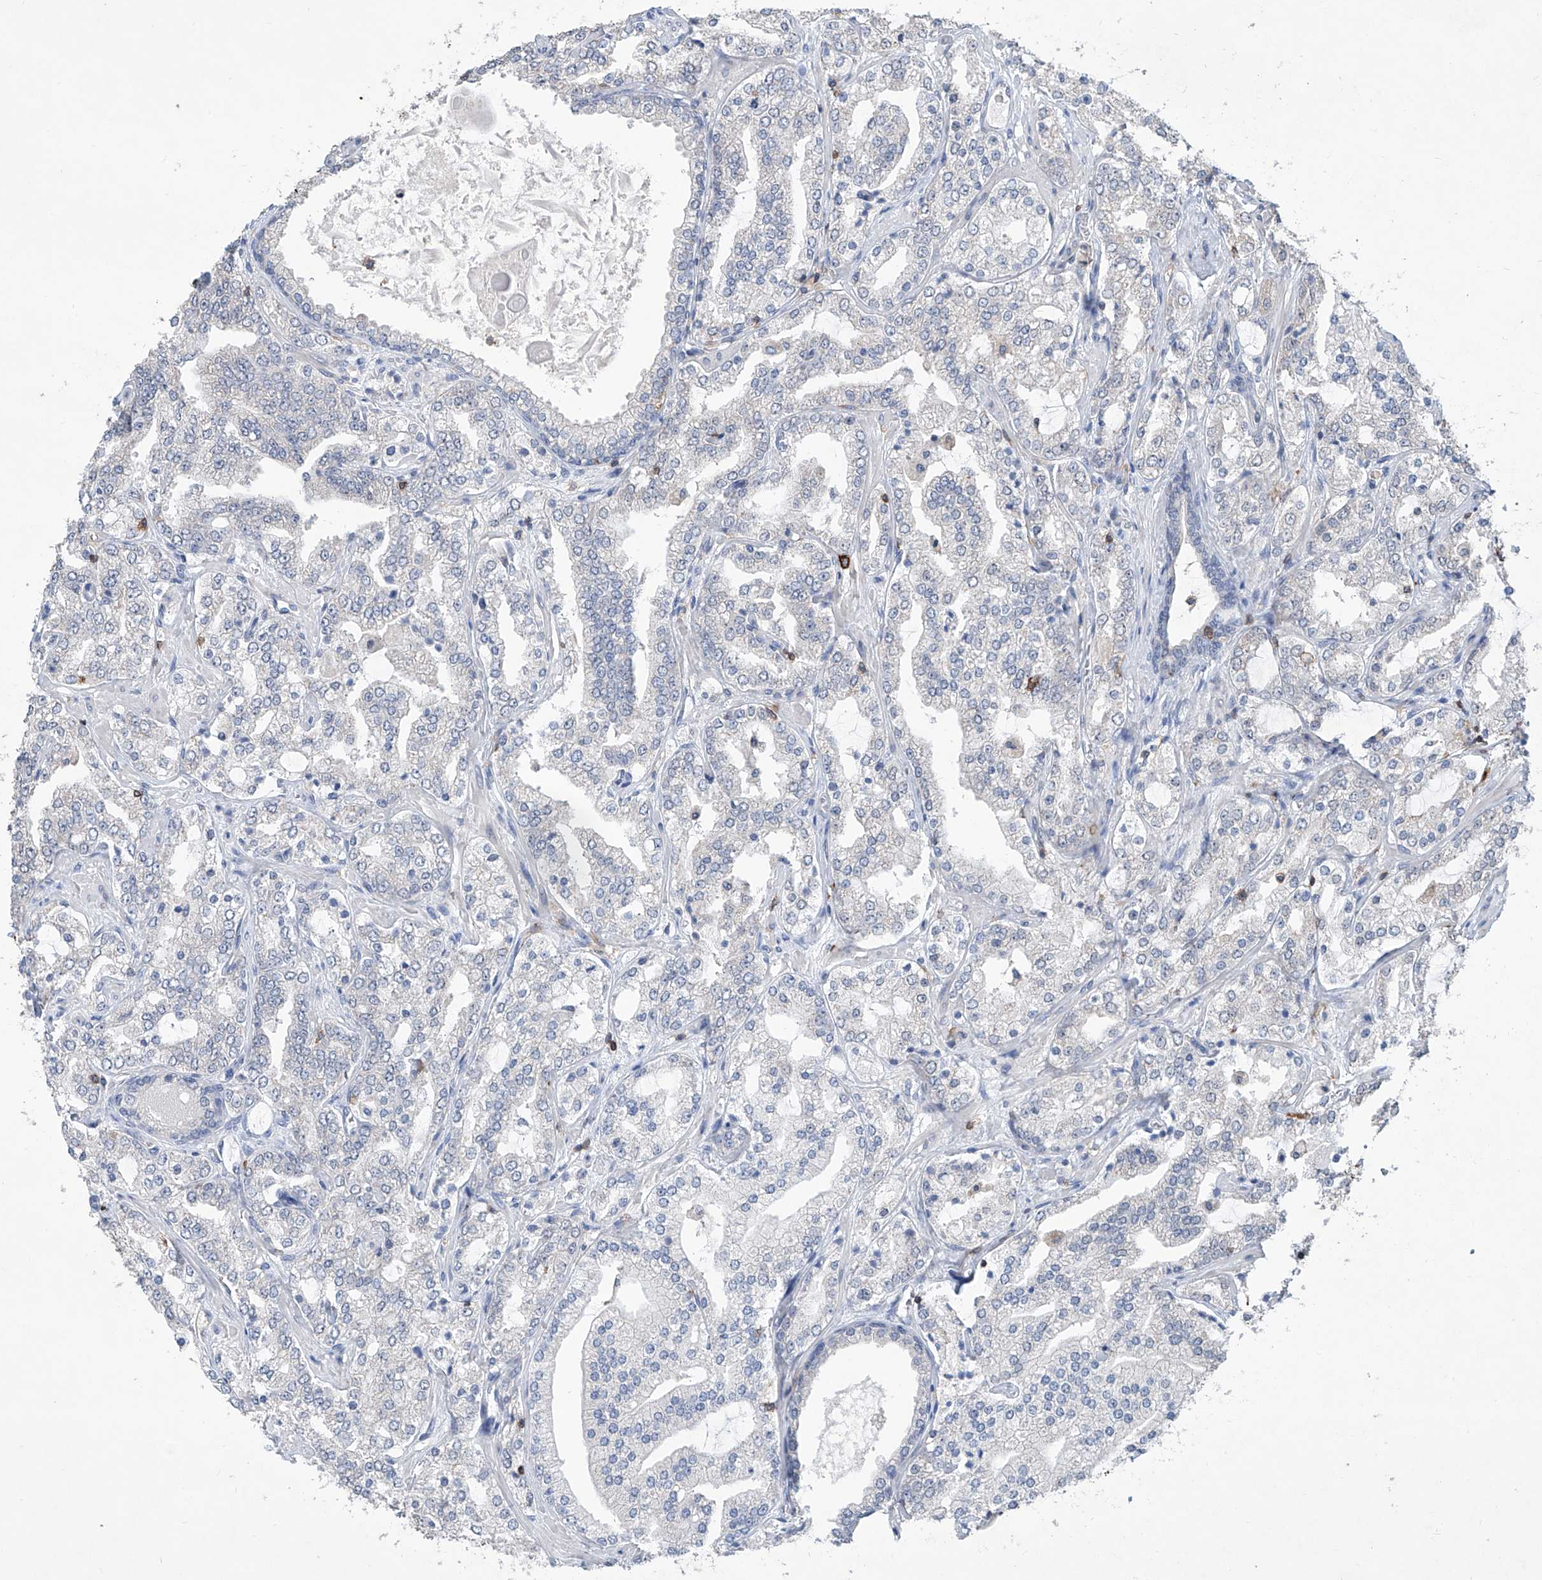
{"staining": {"intensity": "negative", "quantity": "none", "location": "none"}, "tissue": "prostate cancer", "cell_type": "Tumor cells", "image_type": "cancer", "snomed": [{"axis": "morphology", "description": "Adenocarcinoma, High grade"}, {"axis": "topography", "description": "Prostate"}], "caption": "Immunohistochemistry histopathology image of prostate adenocarcinoma (high-grade) stained for a protein (brown), which demonstrates no staining in tumor cells.", "gene": "ZBTB48", "patient": {"sex": "male", "age": 64}}